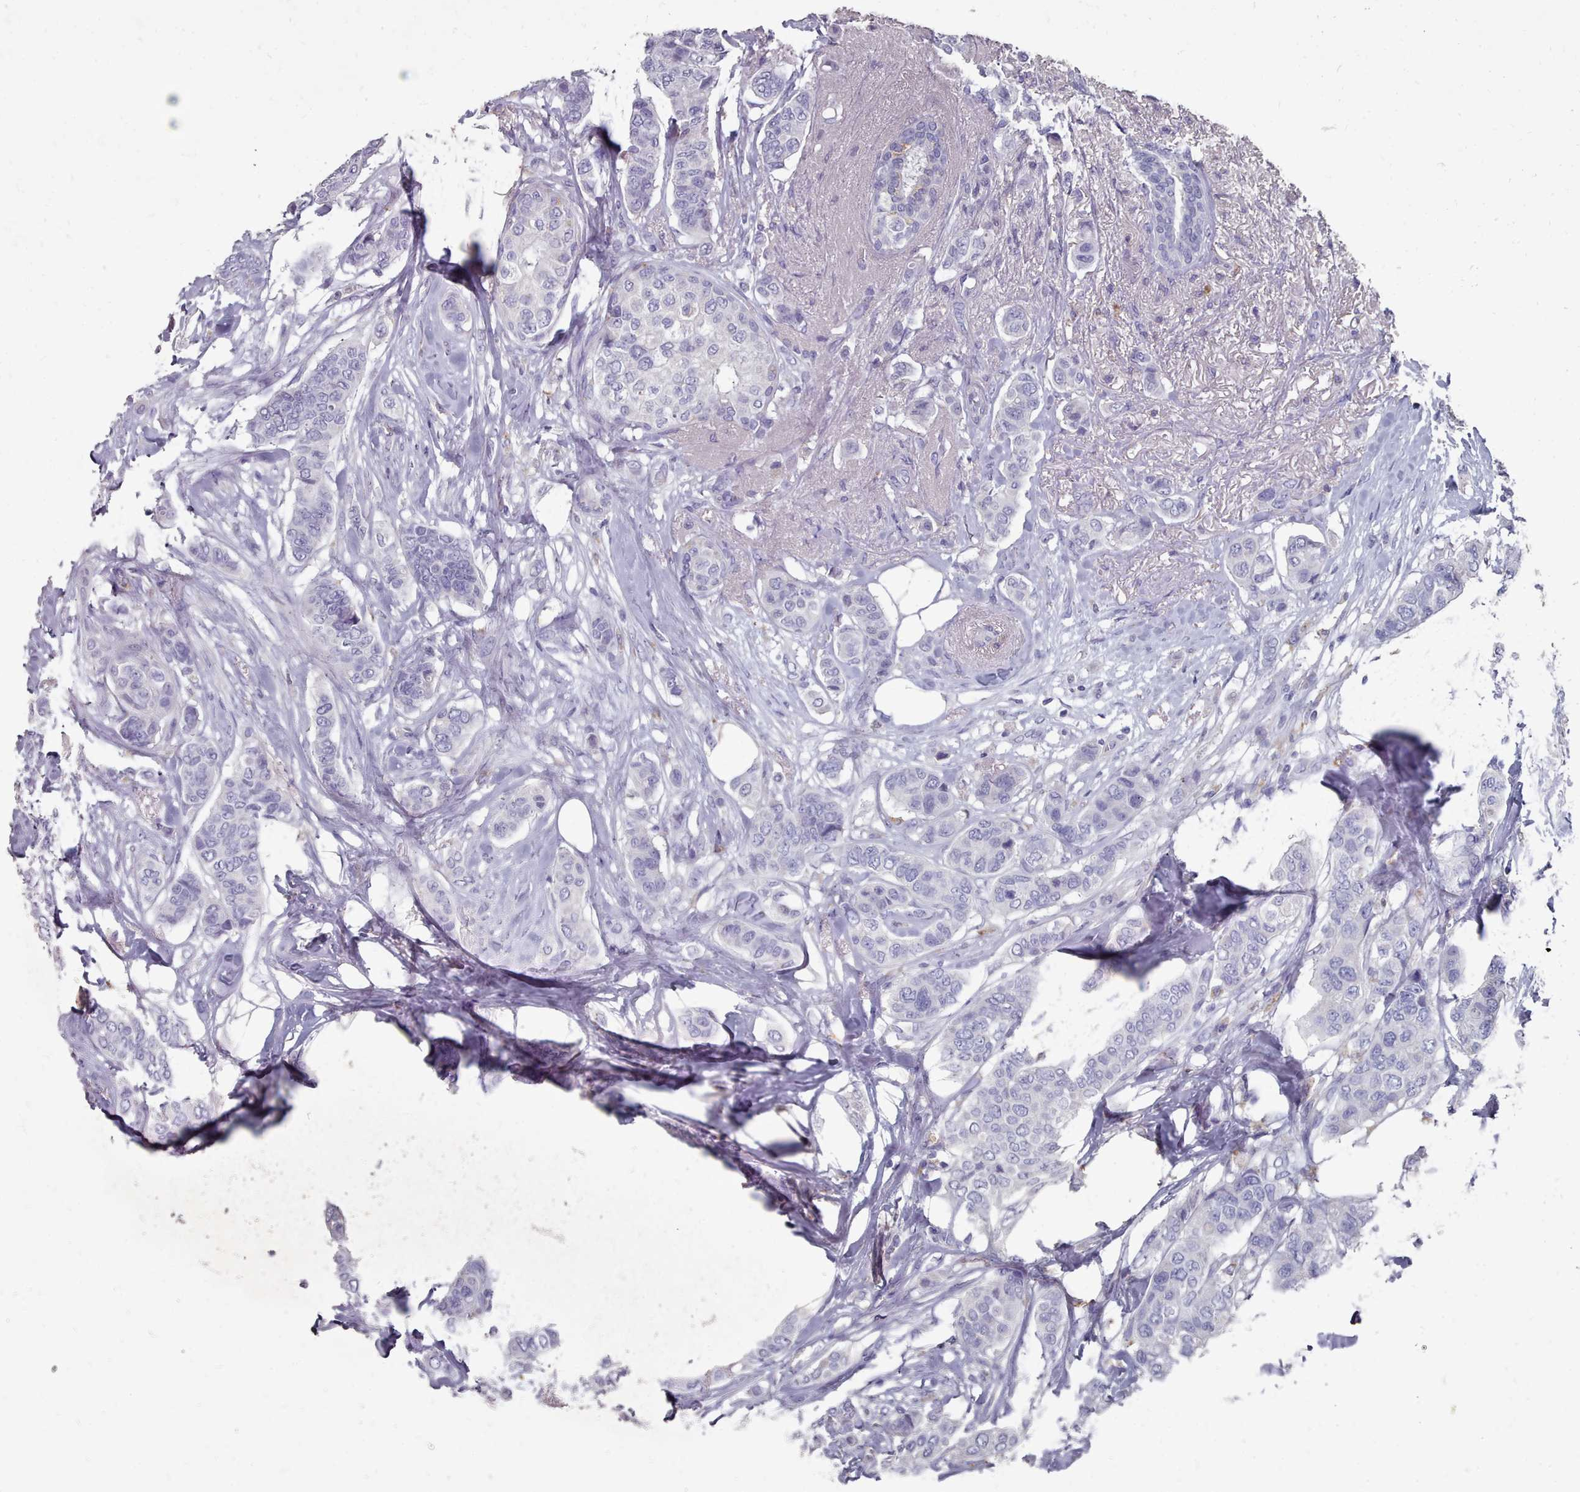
{"staining": {"intensity": "negative", "quantity": "none", "location": "none"}, "tissue": "breast cancer", "cell_type": "Tumor cells", "image_type": "cancer", "snomed": [{"axis": "morphology", "description": "Lobular carcinoma"}, {"axis": "topography", "description": "Breast"}], "caption": "High power microscopy image of an IHC image of breast lobular carcinoma, revealing no significant positivity in tumor cells.", "gene": "OTULINL", "patient": {"sex": "female", "age": 51}}